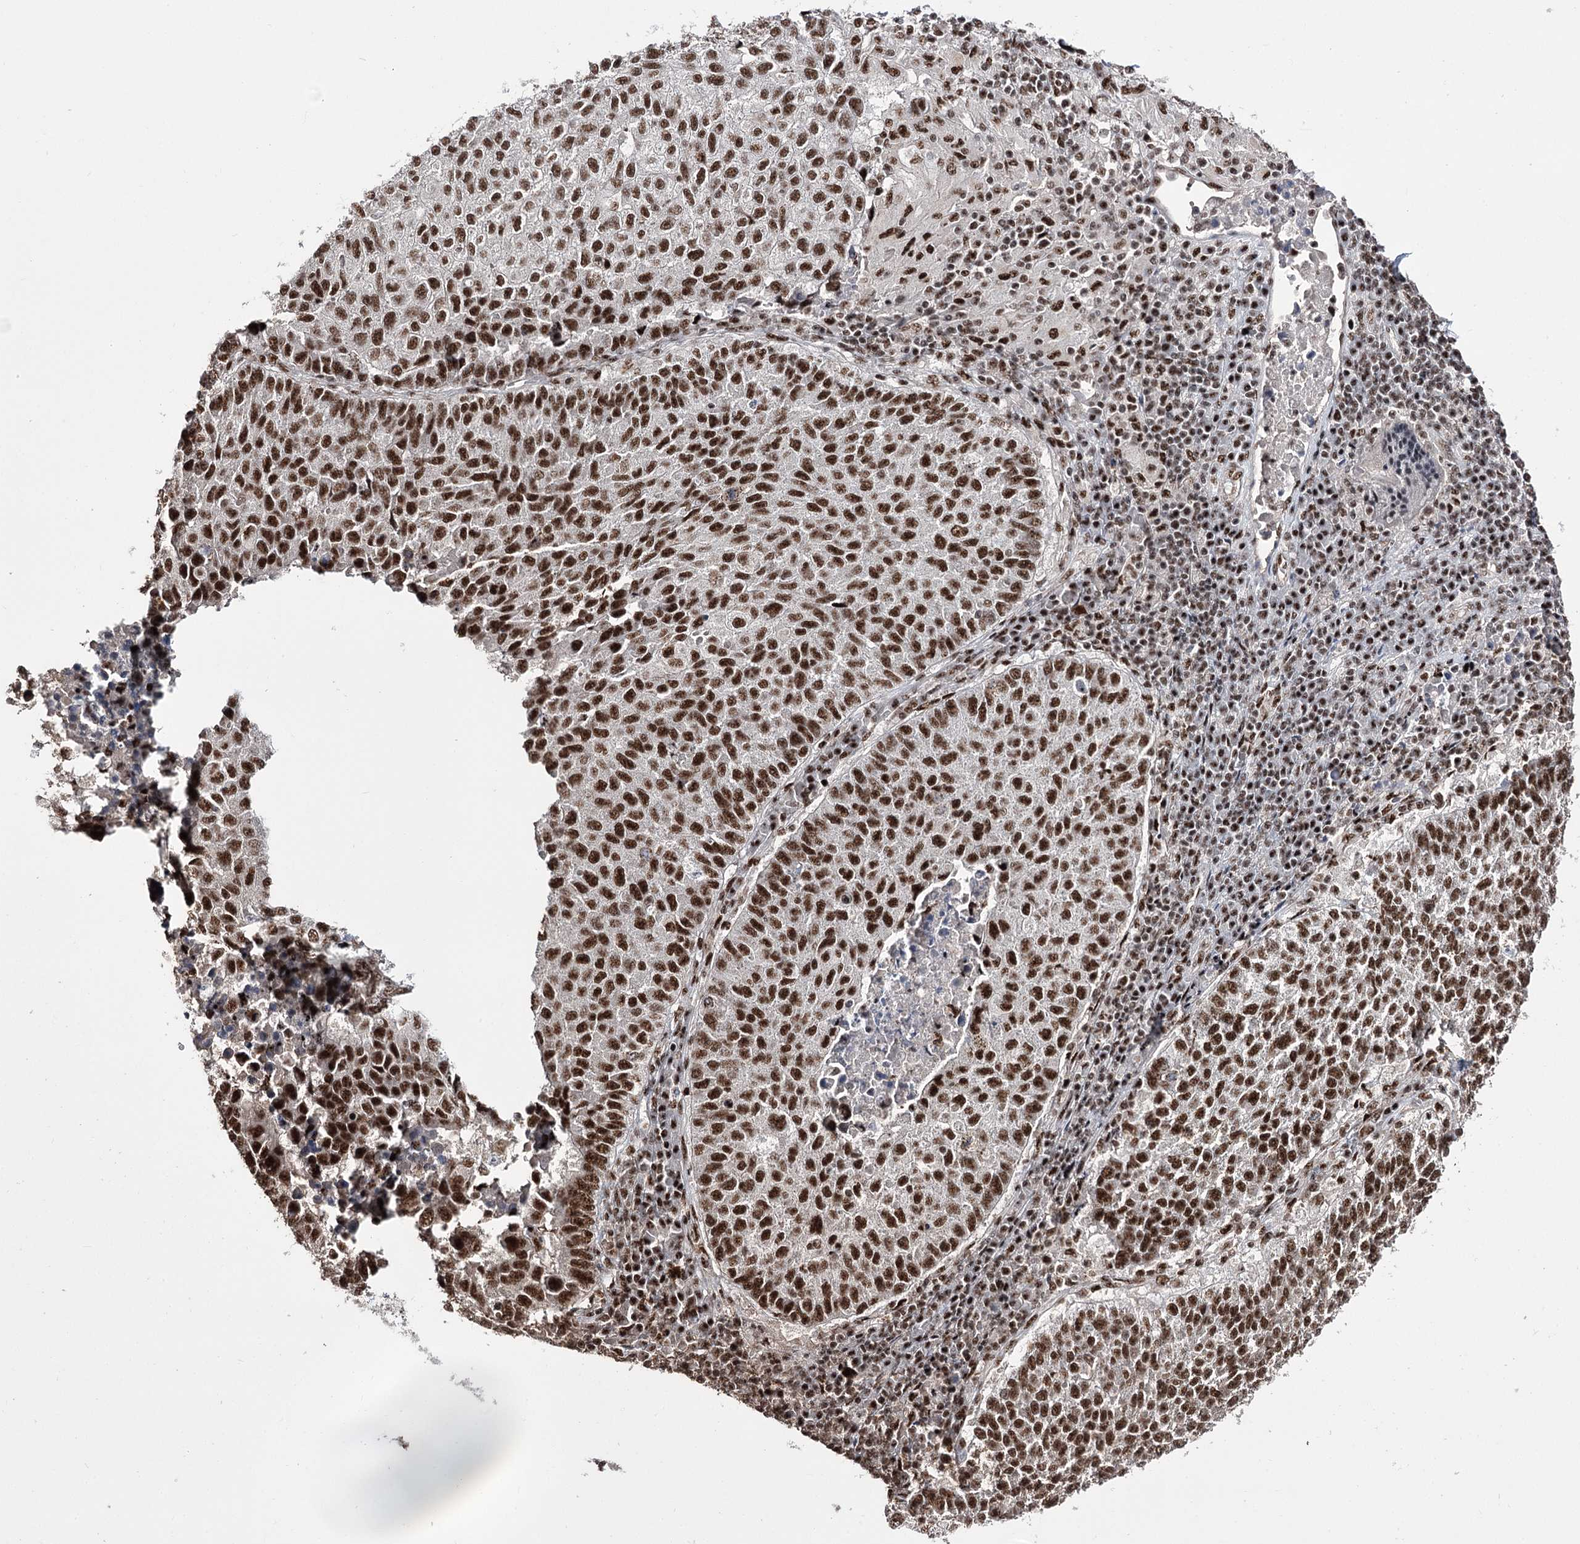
{"staining": {"intensity": "strong", "quantity": ">75%", "location": "nuclear"}, "tissue": "lung cancer", "cell_type": "Tumor cells", "image_type": "cancer", "snomed": [{"axis": "morphology", "description": "Squamous cell carcinoma, NOS"}, {"axis": "topography", "description": "Lung"}], "caption": "Strong nuclear positivity is appreciated in about >75% of tumor cells in lung squamous cell carcinoma.", "gene": "PRPF40A", "patient": {"sex": "male", "age": 73}}